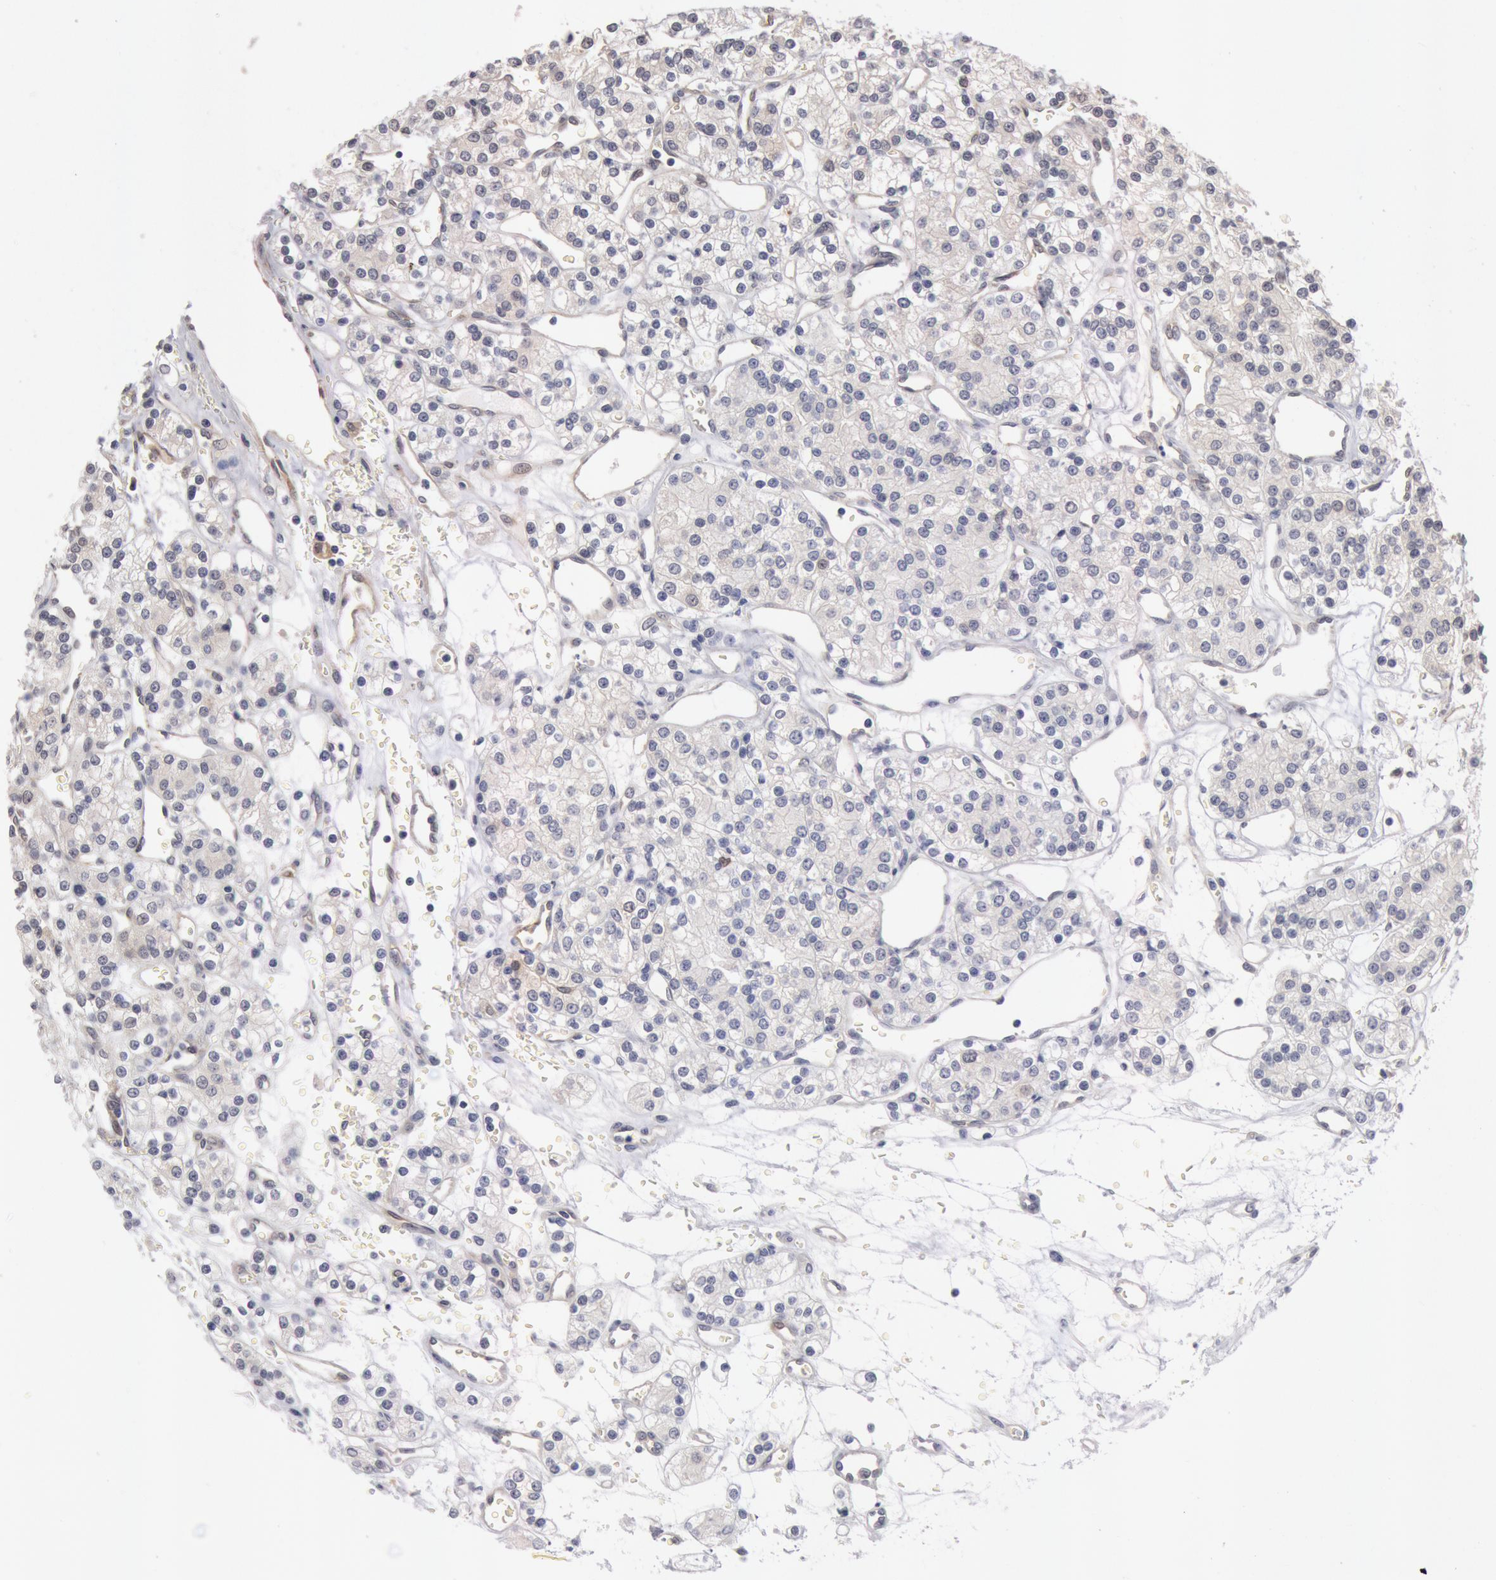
{"staining": {"intensity": "negative", "quantity": "none", "location": "none"}, "tissue": "renal cancer", "cell_type": "Tumor cells", "image_type": "cancer", "snomed": [{"axis": "morphology", "description": "Adenocarcinoma, NOS"}, {"axis": "topography", "description": "Kidney"}], "caption": "This is an immunohistochemistry (IHC) photomicrograph of renal adenocarcinoma. There is no expression in tumor cells.", "gene": "DNAJA1", "patient": {"sex": "female", "age": 62}}